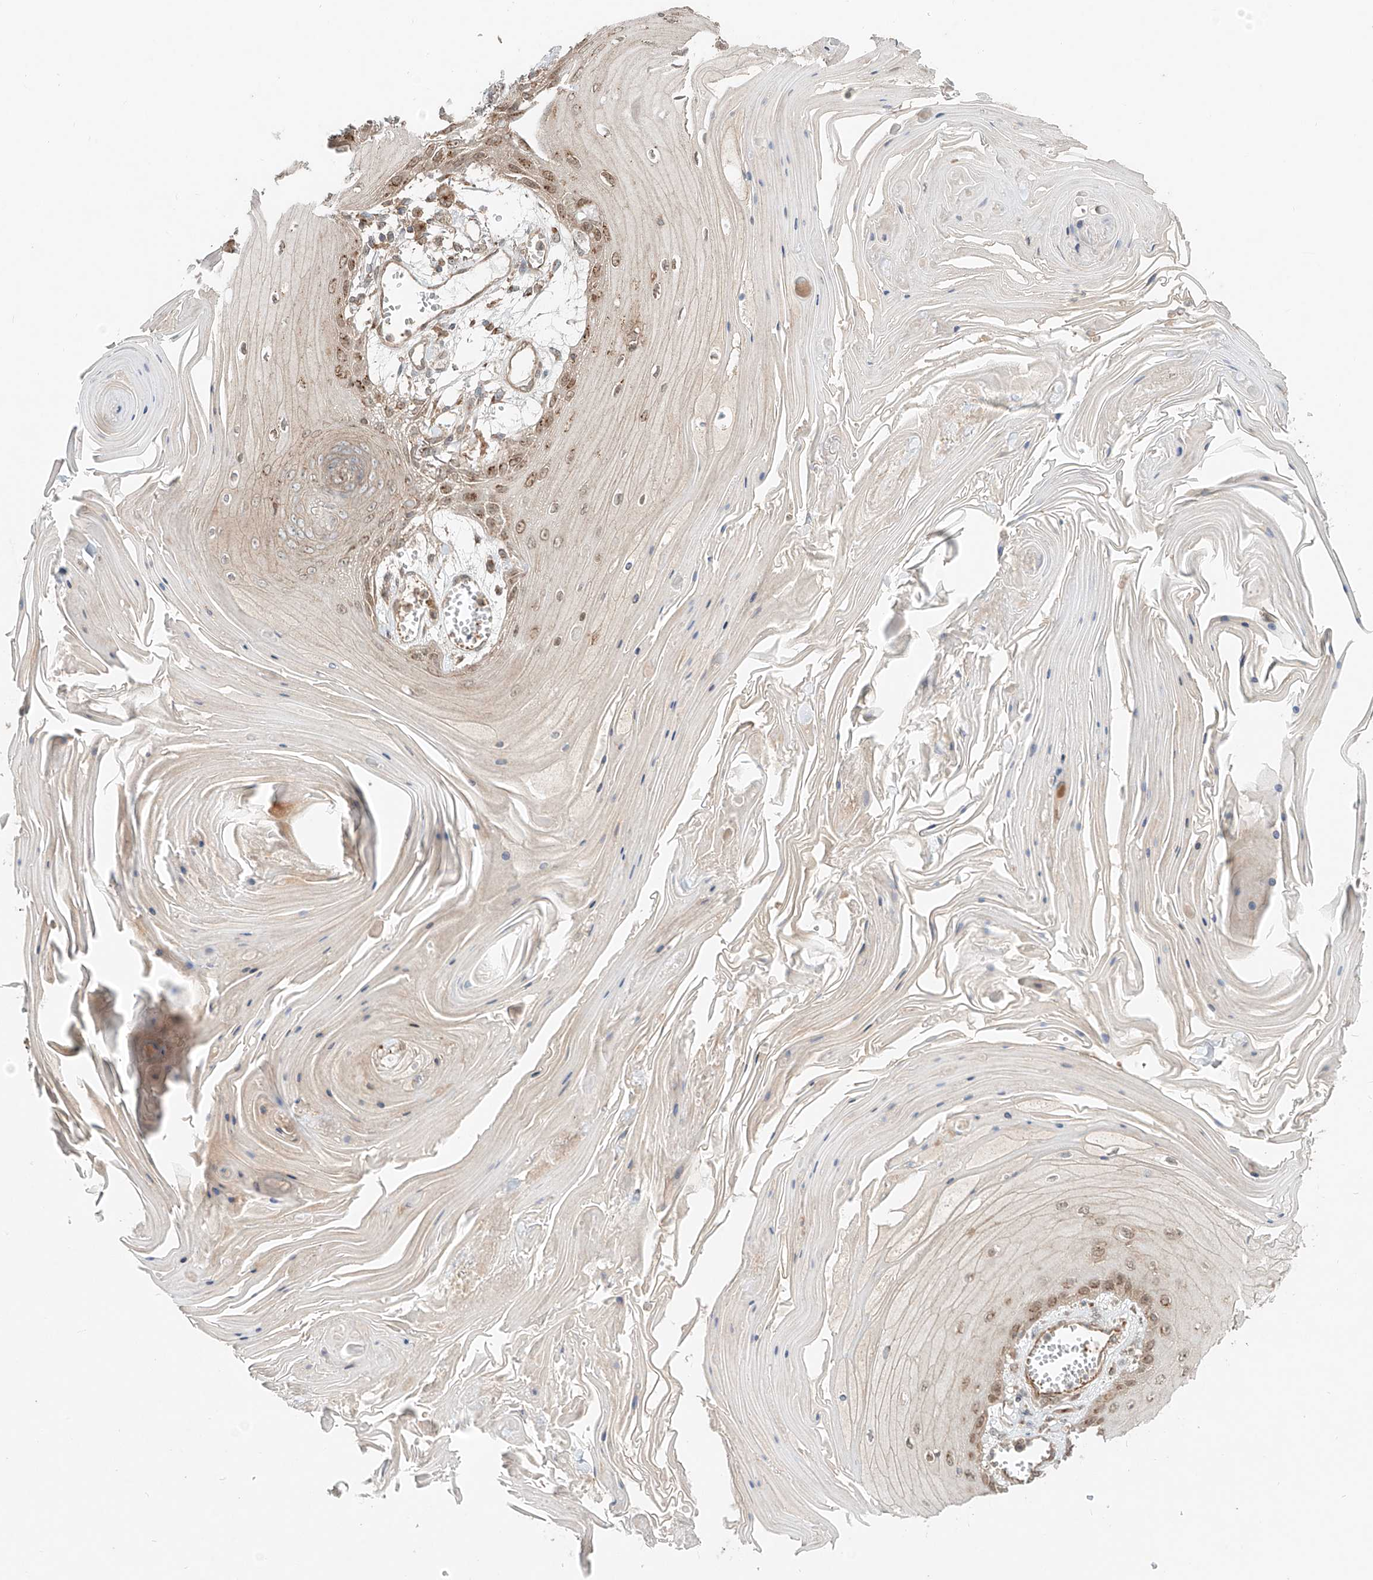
{"staining": {"intensity": "moderate", "quantity": ">75%", "location": "cytoplasmic/membranous,nuclear"}, "tissue": "skin cancer", "cell_type": "Tumor cells", "image_type": "cancer", "snomed": [{"axis": "morphology", "description": "Squamous cell carcinoma, NOS"}, {"axis": "topography", "description": "Skin"}], "caption": "Immunohistochemistry photomicrograph of human skin cancer (squamous cell carcinoma) stained for a protein (brown), which displays medium levels of moderate cytoplasmic/membranous and nuclear staining in approximately >75% of tumor cells.", "gene": "CUX1", "patient": {"sex": "male", "age": 74}}